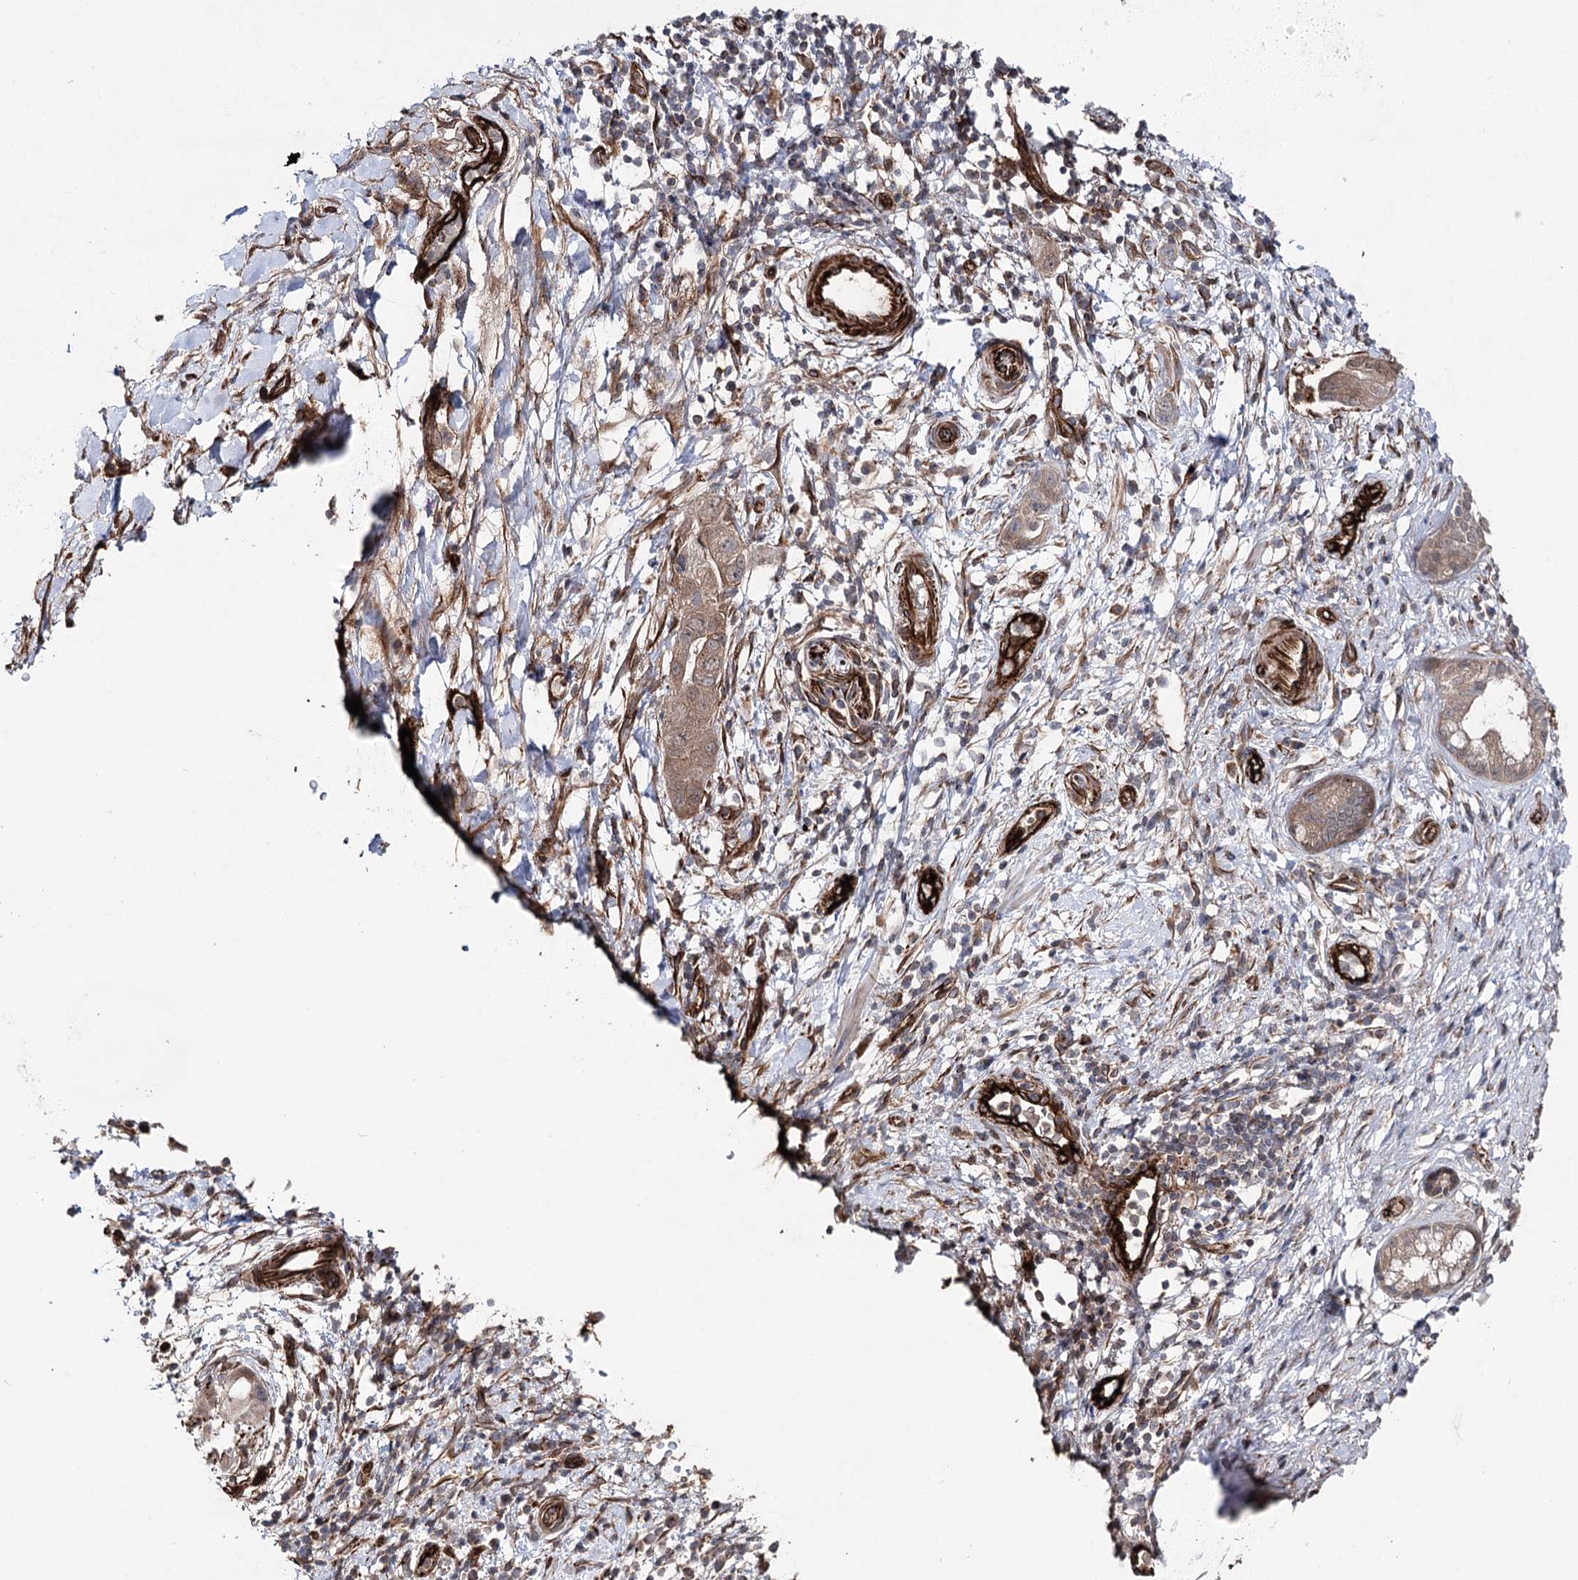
{"staining": {"intensity": "moderate", "quantity": ">75%", "location": "cytoplasmic/membranous"}, "tissue": "pancreatic cancer", "cell_type": "Tumor cells", "image_type": "cancer", "snomed": [{"axis": "morphology", "description": "Adenocarcinoma, NOS"}, {"axis": "topography", "description": "Pancreas"}], "caption": "Tumor cells exhibit moderate cytoplasmic/membranous positivity in about >75% of cells in adenocarcinoma (pancreatic).", "gene": "MIB1", "patient": {"sex": "female", "age": 73}}